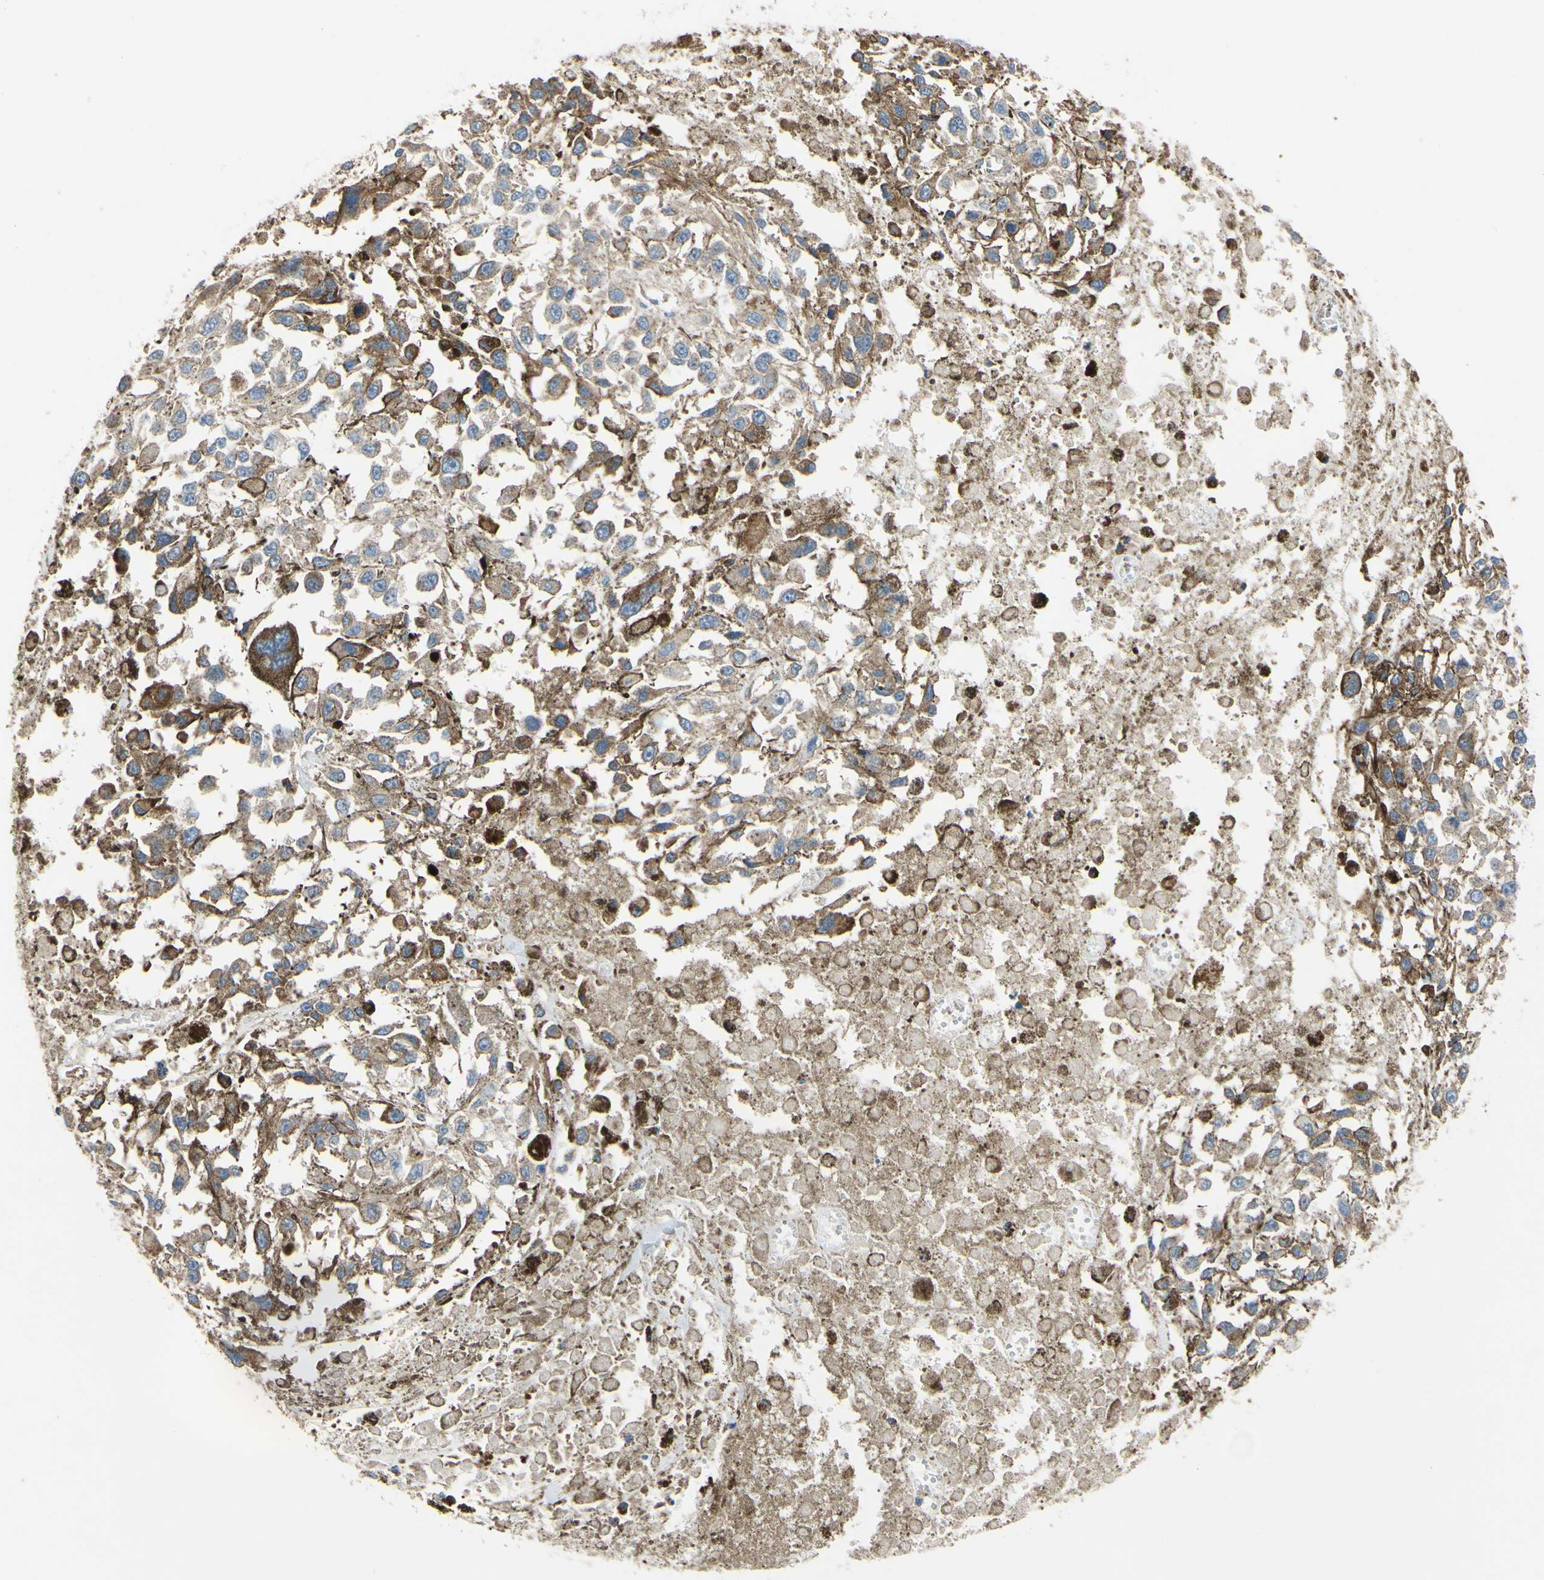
{"staining": {"intensity": "weak", "quantity": ">75%", "location": "cytoplasmic/membranous"}, "tissue": "melanoma", "cell_type": "Tumor cells", "image_type": "cancer", "snomed": [{"axis": "morphology", "description": "Malignant melanoma, Metastatic site"}, {"axis": "topography", "description": "Lymph node"}], "caption": "DAB immunohistochemical staining of melanoma demonstrates weak cytoplasmic/membranous protein positivity in approximately >75% of tumor cells.", "gene": "BECN1", "patient": {"sex": "male", "age": 59}}